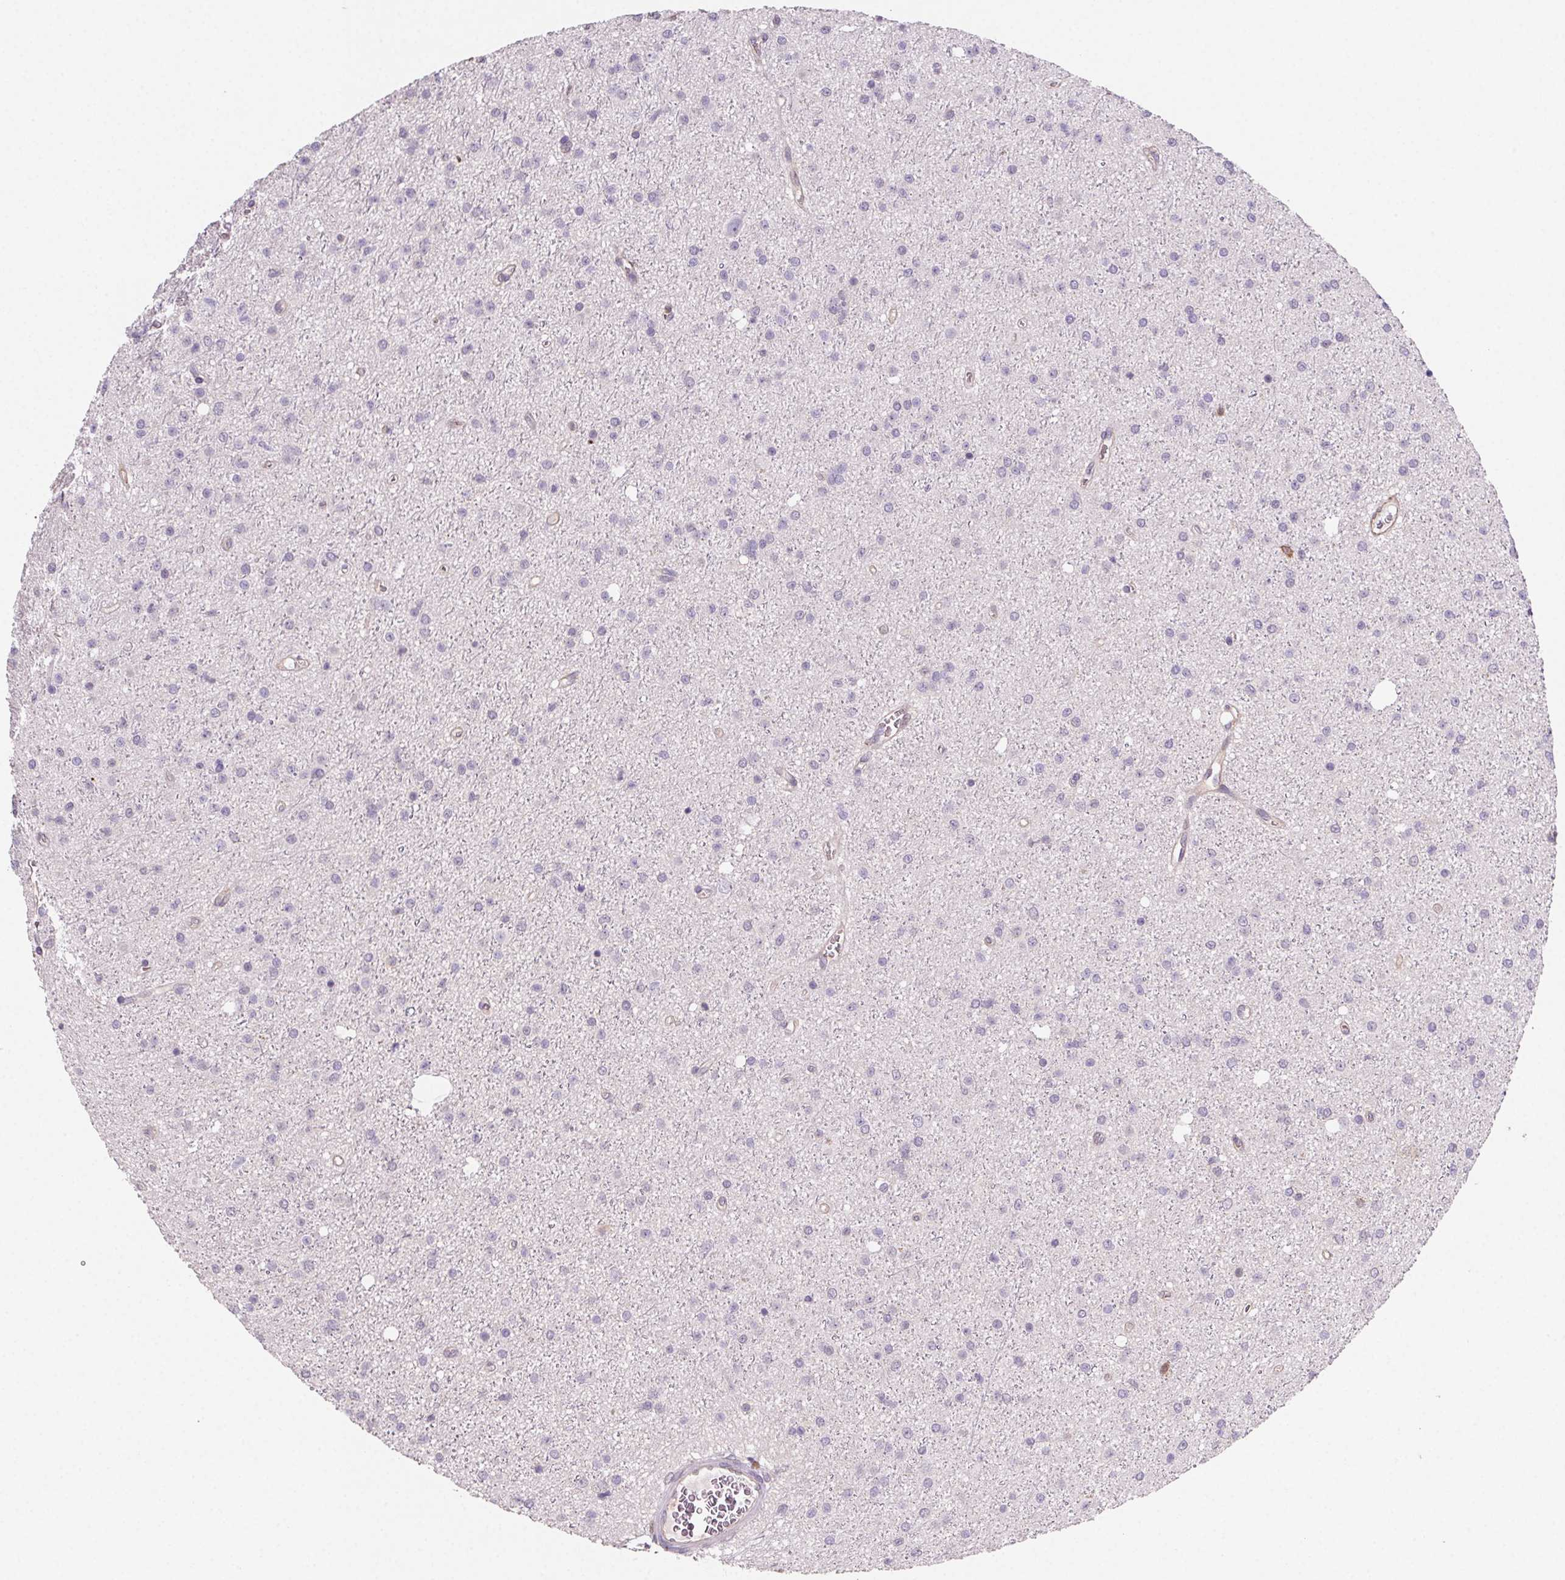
{"staining": {"intensity": "negative", "quantity": "none", "location": "none"}, "tissue": "glioma", "cell_type": "Tumor cells", "image_type": "cancer", "snomed": [{"axis": "morphology", "description": "Glioma, malignant, Low grade"}, {"axis": "topography", "description": "Brain"}], "caption": "Tumor cells are negative for brown protein staining in glioma.", "gene": "GBP1", "patient": {"sex": "male", "age": 27}}